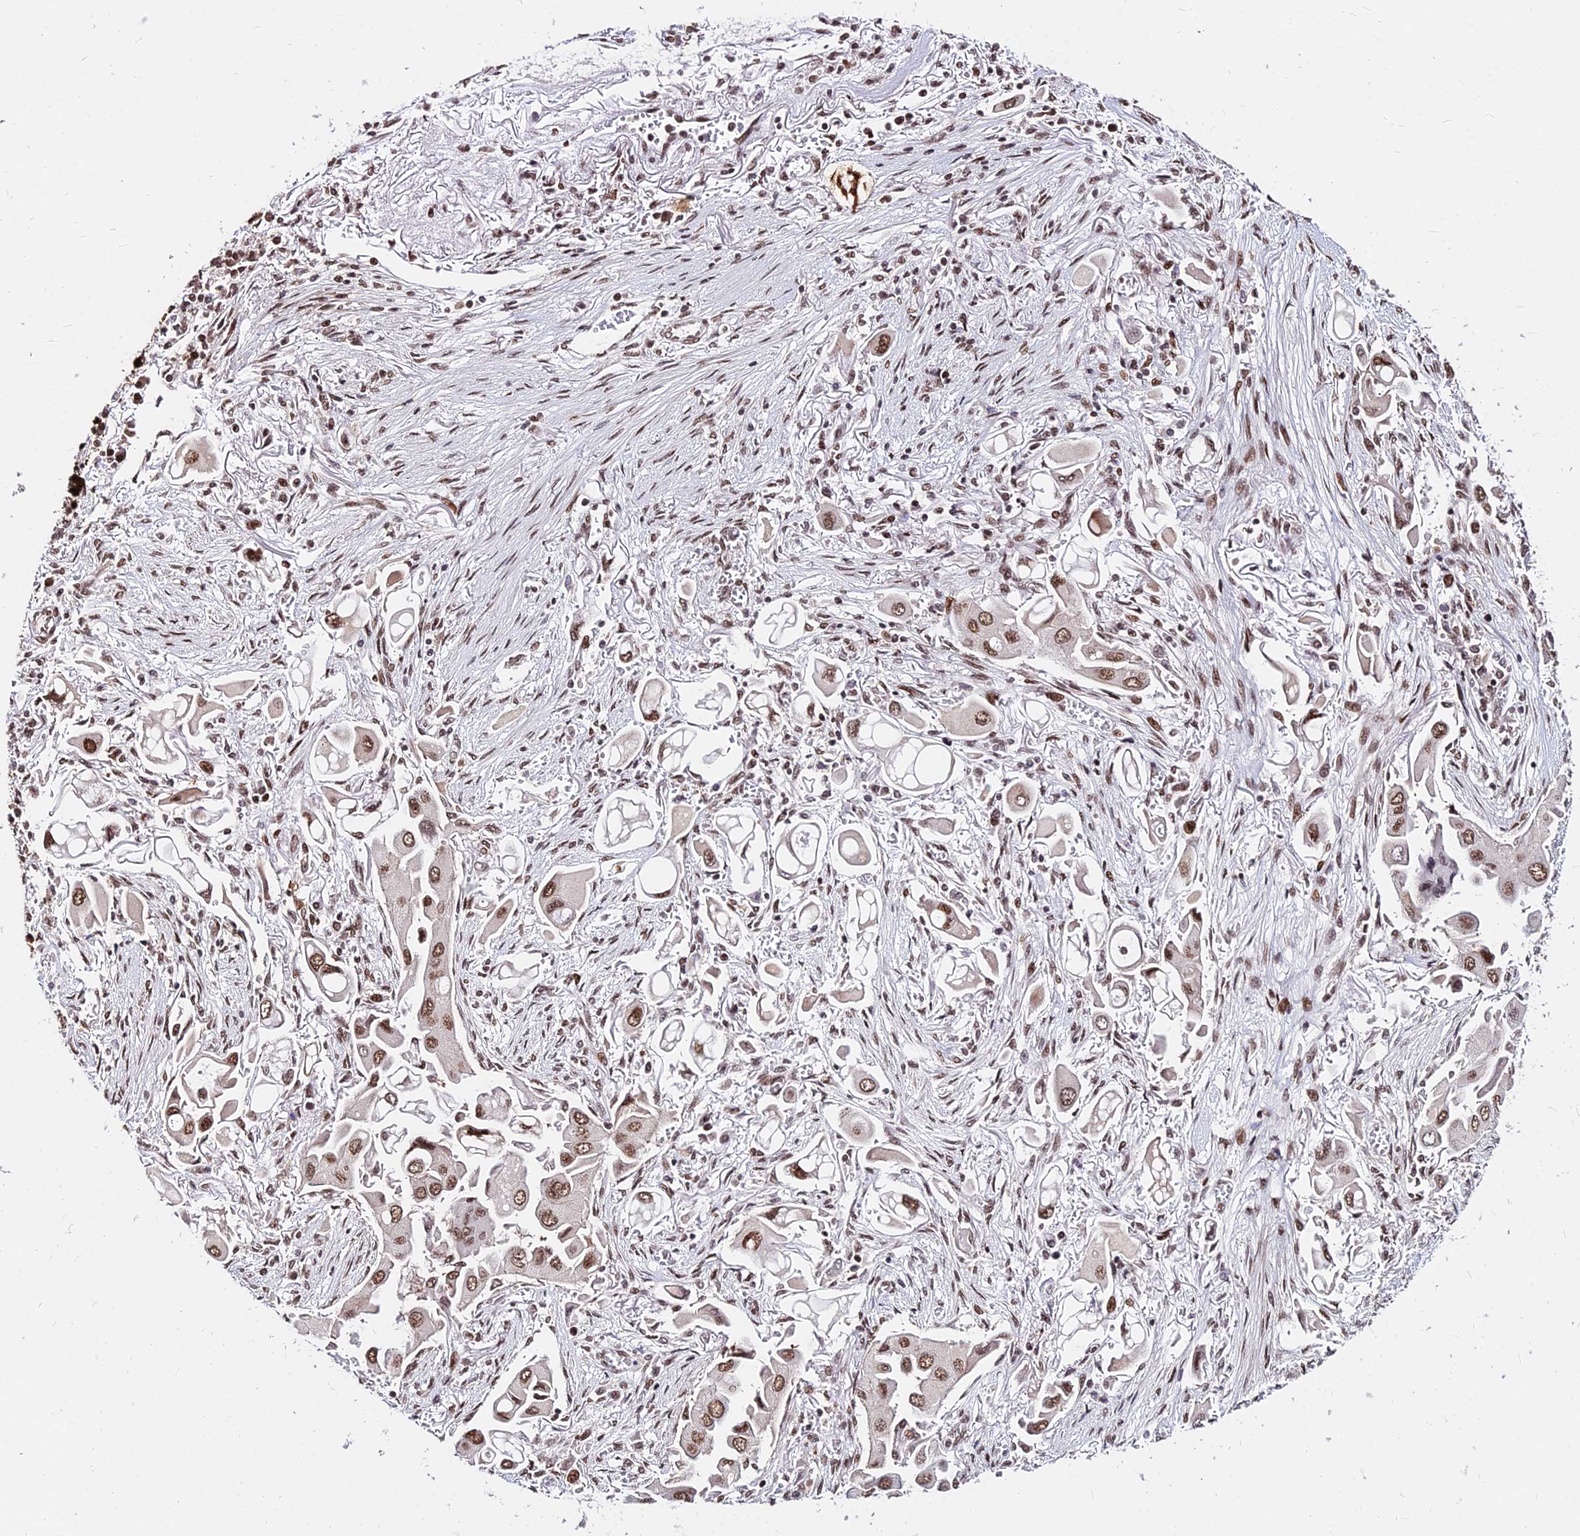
{"staining": {"intensity": "moderate", "quantity": ">75%", "location": "nuclear"}, "tissue": "lung cancer", "cell_type": "Tumor cells", "image_type": "cancer", "snomed": [{"axis": "morphology", "description": "Adenocarcinoma, NOS"}, {"axis": "topography", "description": "Lung"}], "caption": "This image demonstrates lung cancer stained with IHC to label a protein in brown. The nuclear of tumor cells show moderate positivity for the protein. Nuclei are counter-stained blue.", "gene": "ZBED4", "patient": {"sex": "female", "age": 76}}